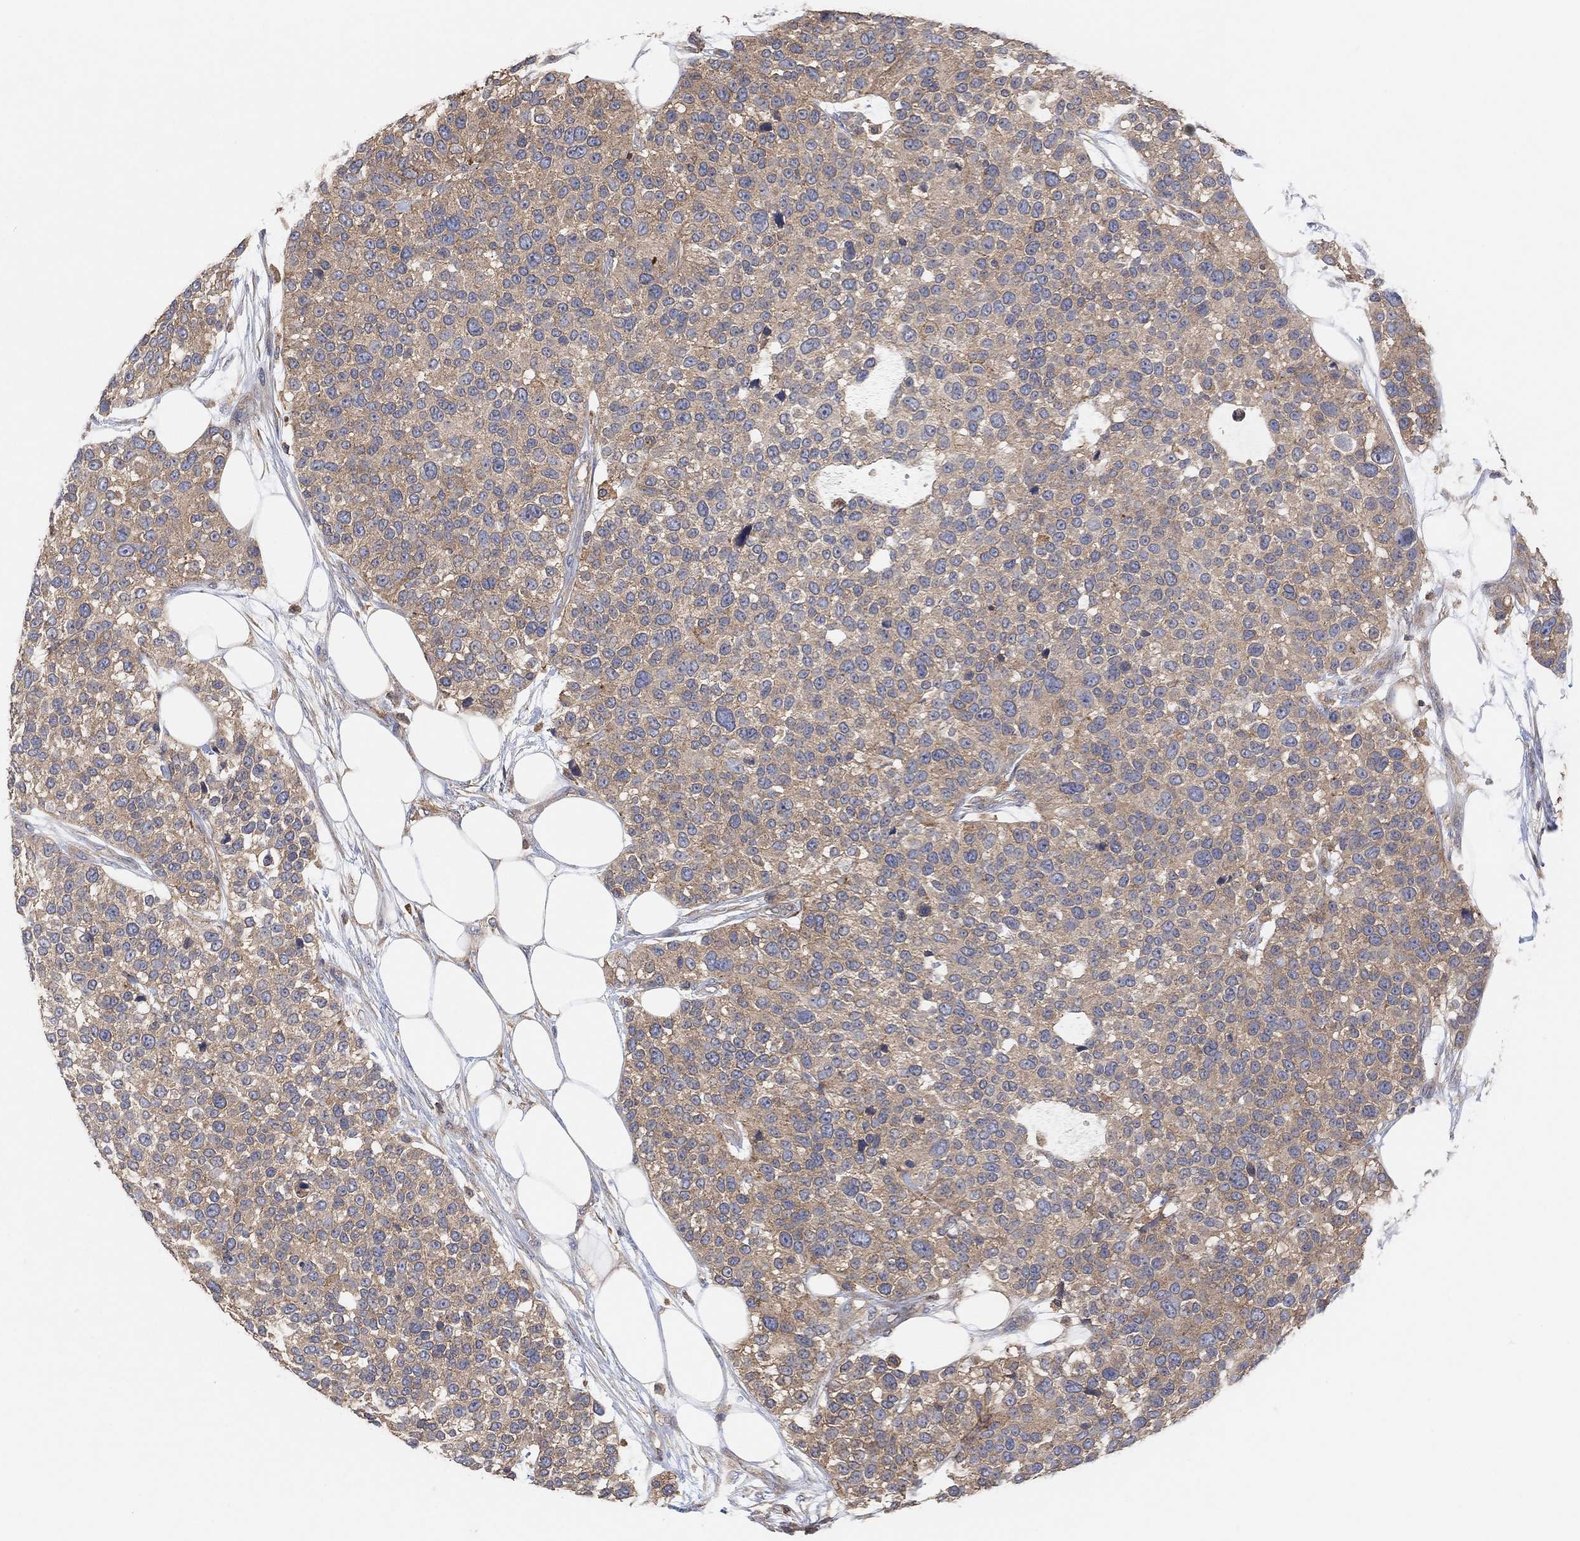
{"staining": {"intensity": "weak", "quantity": ">75%", "location": "cytoplasmic/membranous"}, "tissue": "urothelial cancer", "cell_type": "Tumor cells", "image_type": "cancer", "snomed": [{"axis": "morphology", "description": "Urothelial carcinoma, High grade"}, {"axis": "topography", "description": "Urinary bladder"}], "caption": "Immunohistochemical staining of high-grade urothelial carcinoma shows weak cytoplasmic/membranous protein positivity in about >75% of tumor cells.", "gene": "BLOC1S3", "patient": {"sex": "male", "age": 77}}